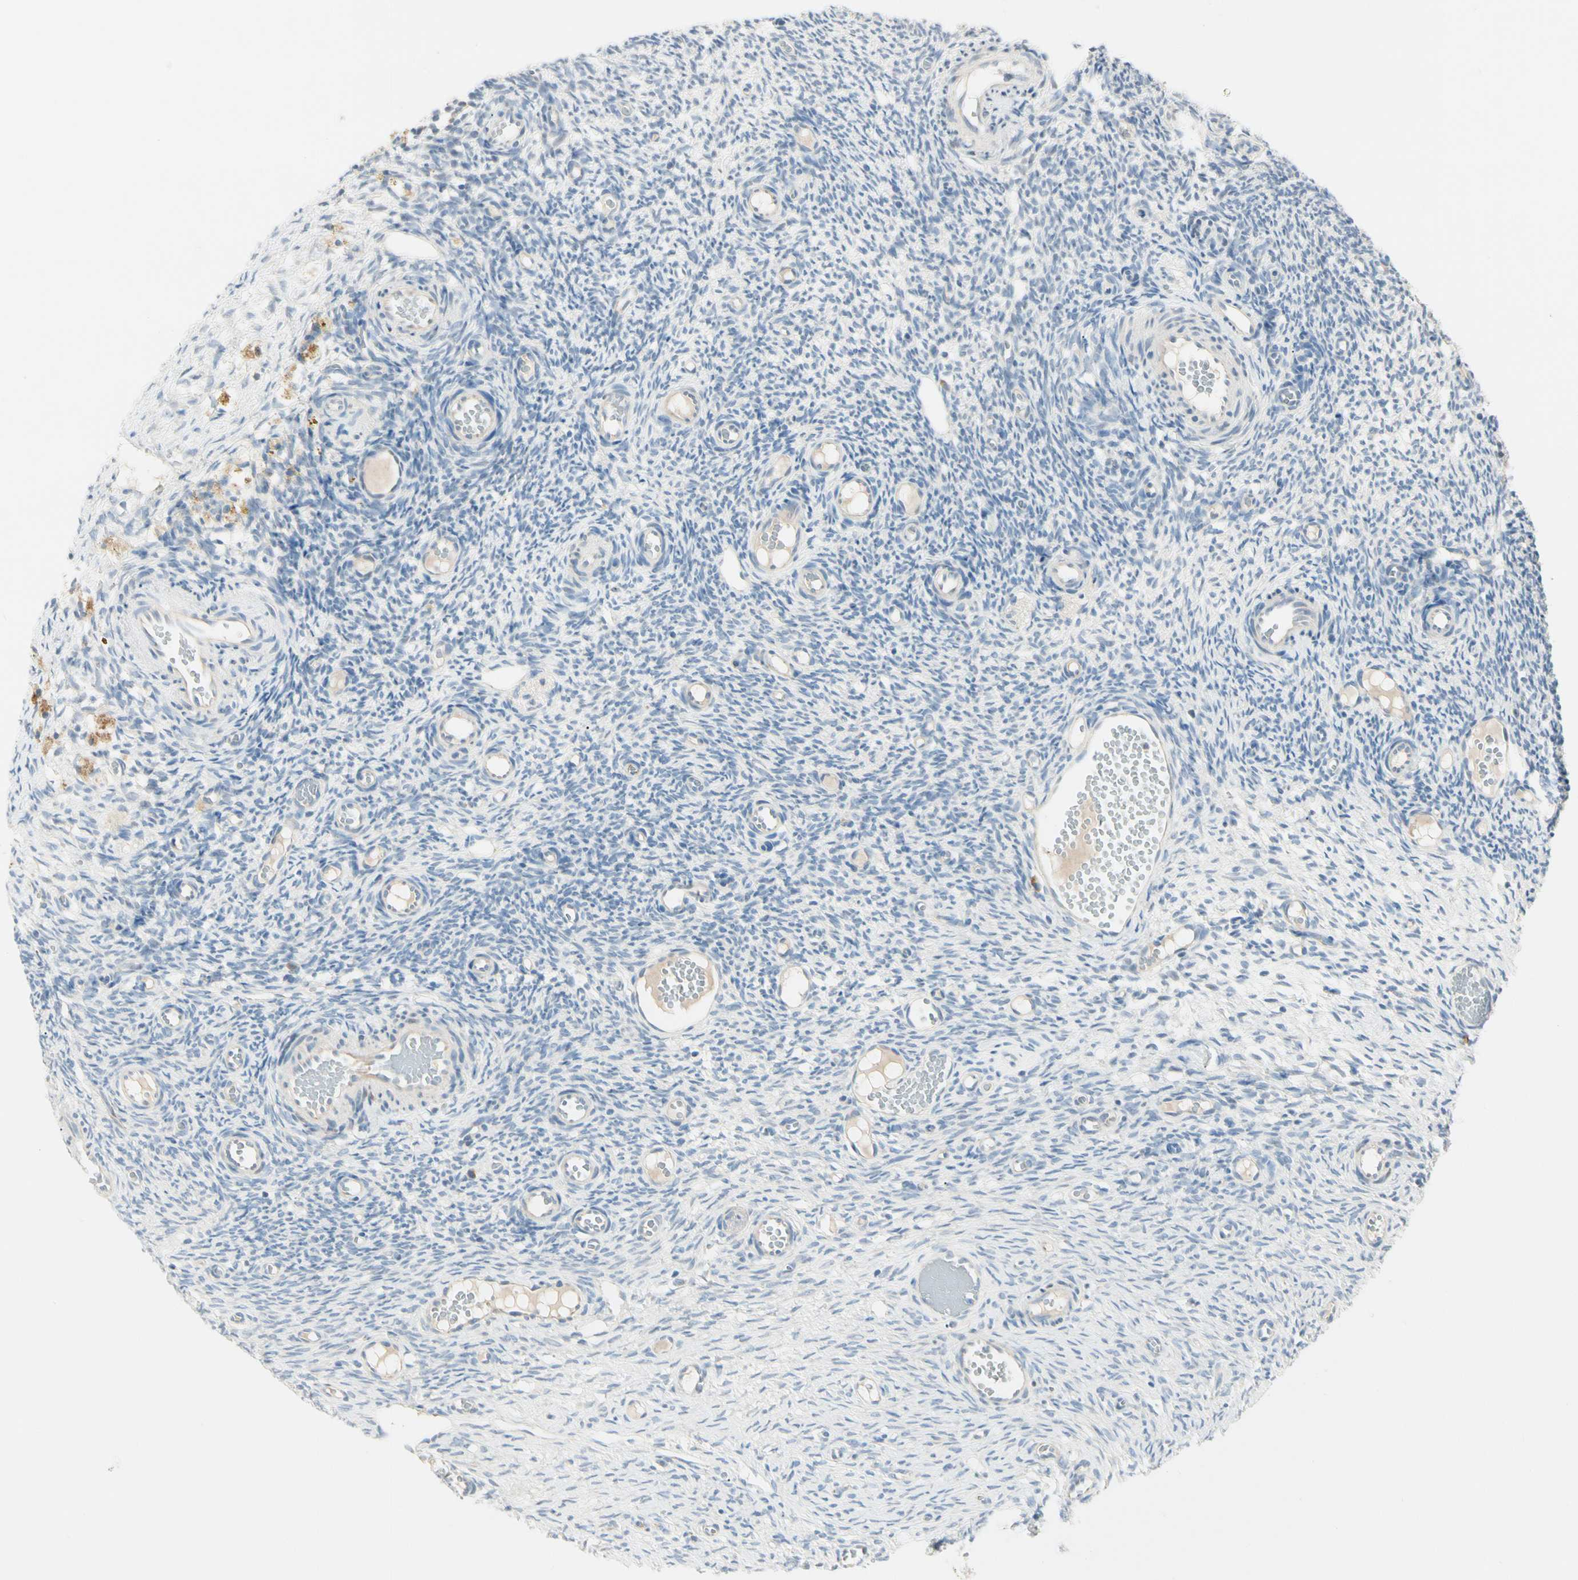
{"staining": {"intensity": "negative", "quantity": "none", "location": "none"}, "tissue": "ovary", "cell_type": "Ovarian stroma cells", "image_type": "normal", "snomed": [{"axis": "morphology", "description": "Normal tissue, NOS"}, {"axis": "topography", "description": "Ovary"}], "caption": "Protein analysis of normal ovary demonstrates no significant staining in ovarian stroma cells. (DAB immunohistochemistry (IHC) with hematoxylin counter stain).", "gene": "ALDH18A1", "patient": {"sex": "female", "age": 35}}